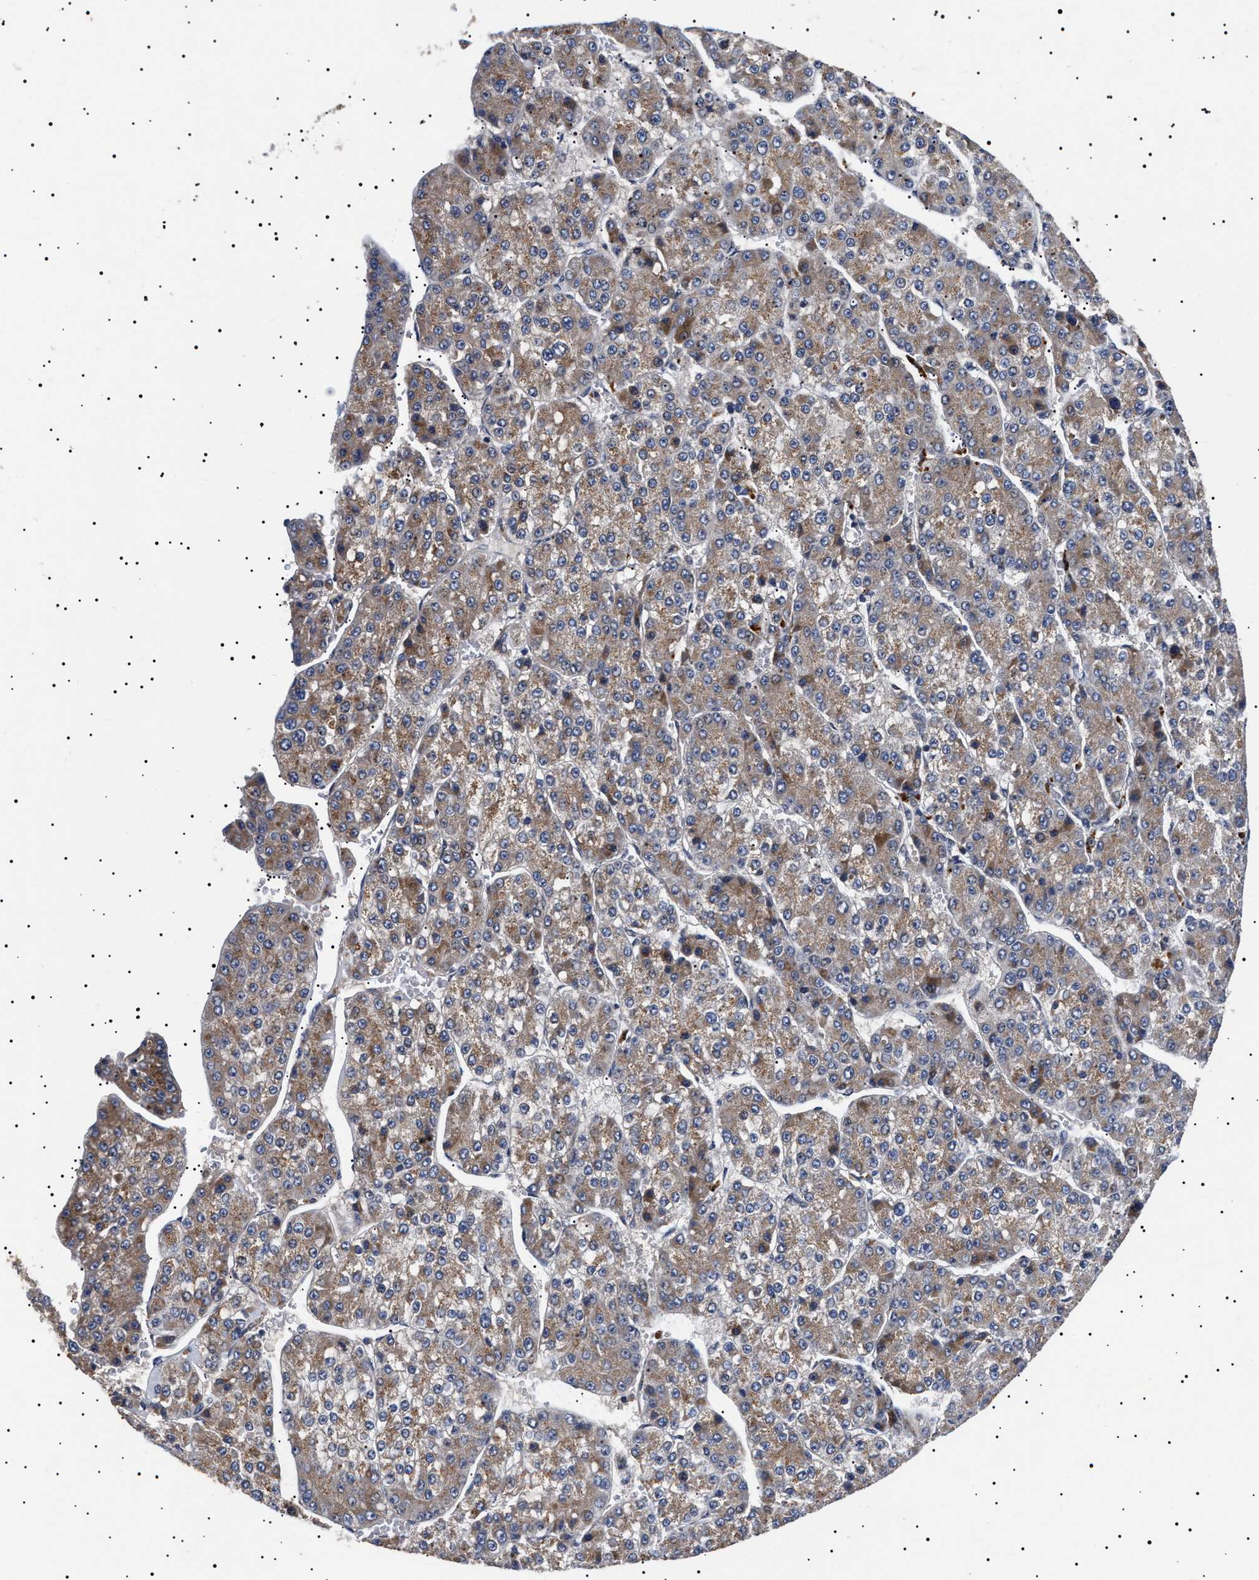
{"staining": {"intensity": "weak", "quantity": ">75%", "location": "cytoplasmic/membranous"}, "tissue": "liver cancer", "cell_type": "Tumor cells", "image_type": "cancer", "snomed": [{"axis": "morphology", "description": "Carcinoma, Hepatocellular, NOS"}, {"axis": "topography", "description": "Liver"}], "caption": "This is an image of IHC staining of liver cancer, which shows weak staining in the cytoplasmic/membranous of tumor cells.", "gene": "RAB34", "patient": {"sex": "female", "age": 73}}